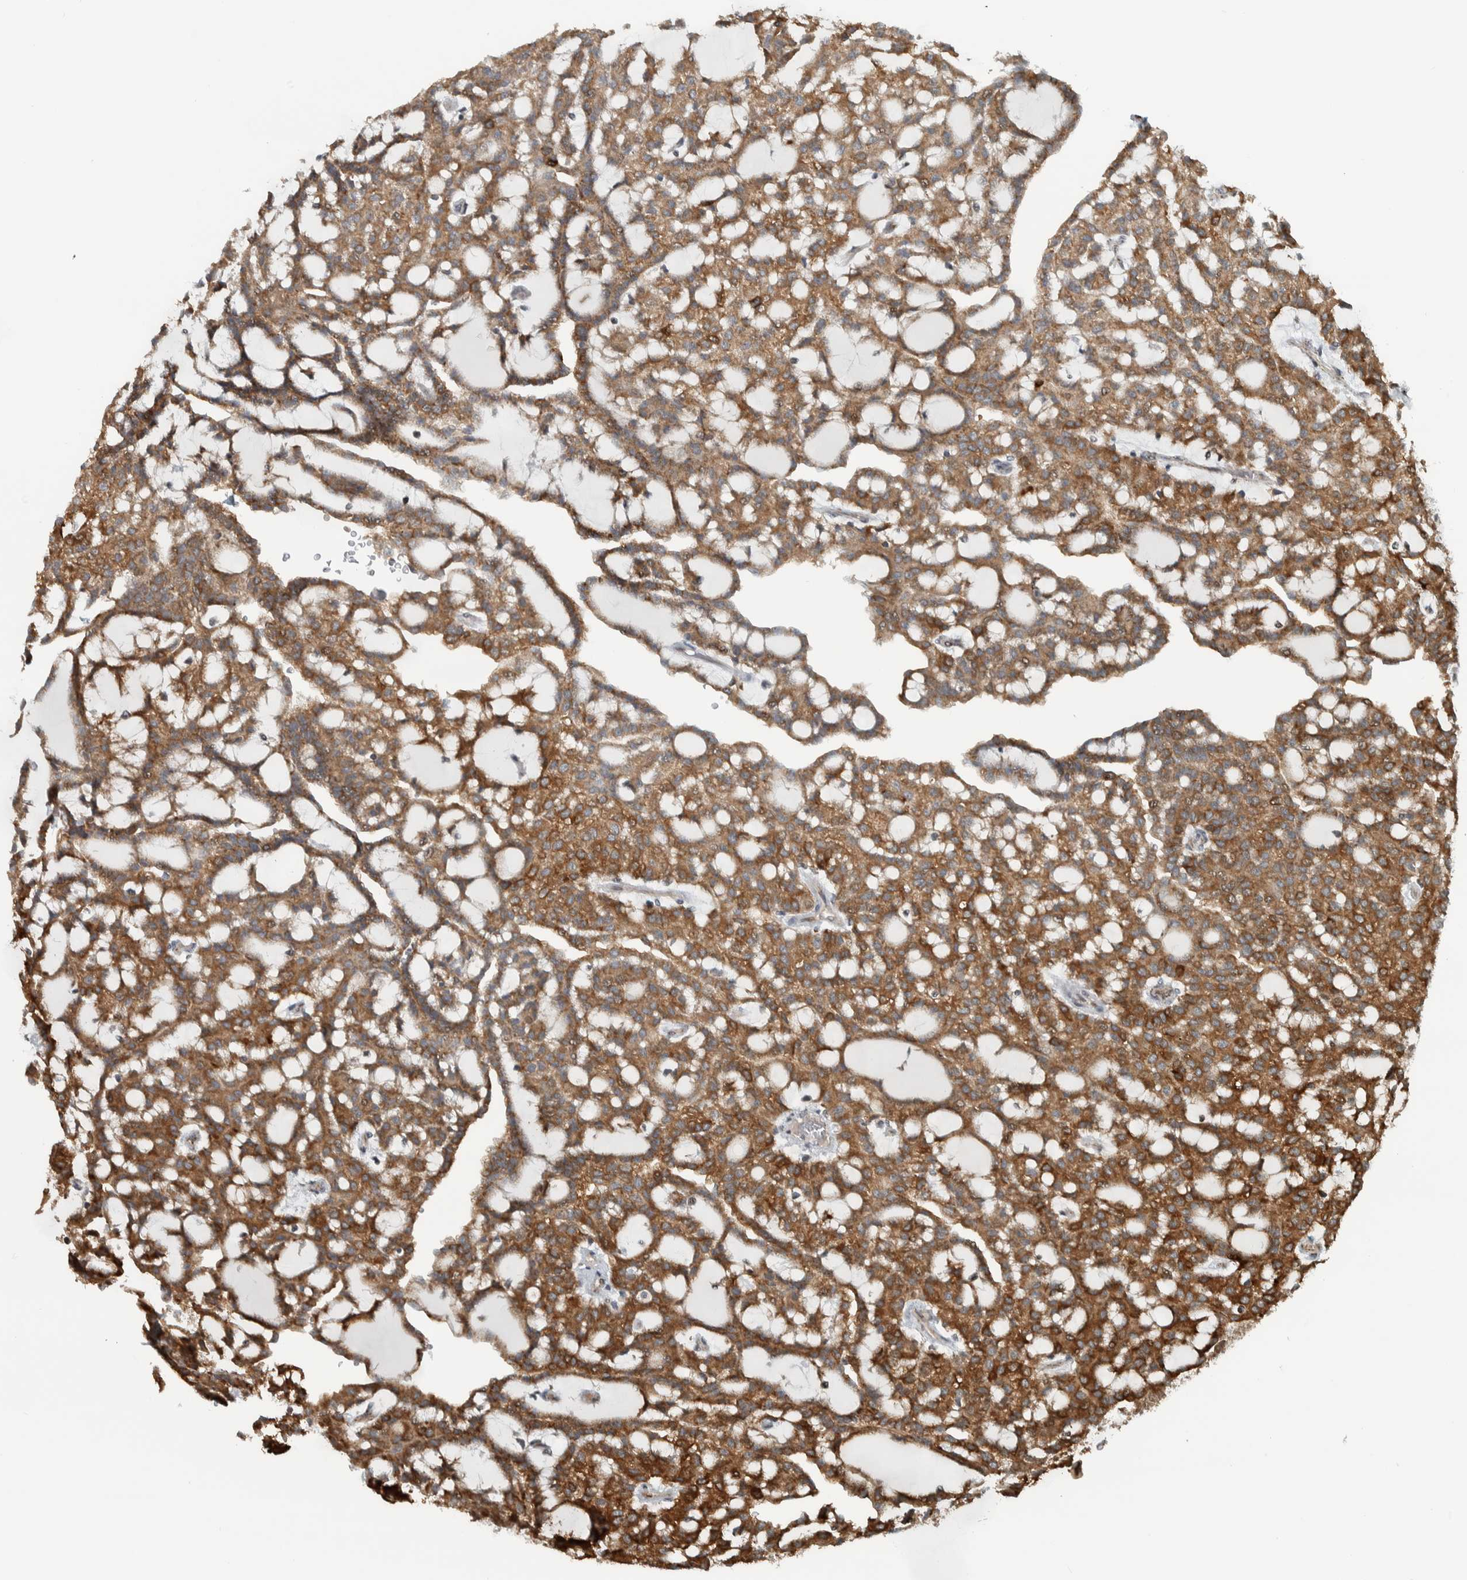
{"staining": {"intensity": "moderate", "quantity": ">75%", "location": "cytoplasmic/membranous"}, "tissue": "renal cancer", "cell_type": "Tumor cells", "image_type": "cancer", "snomed": [{"axis": "morphology", "description": "Adenocarcinoma, NOS"}, {"axis": "topography", "description": "Kidney"}], "caption": "A high-resolution micrograph shows IHC staining of renal cancer (adenocarcinoma), which shows moderate cytoplasmic/membranous expression in about >75% of tumor cells.", "gene": "PPM1K", "patient": {"sex": "male", "age": 63}}